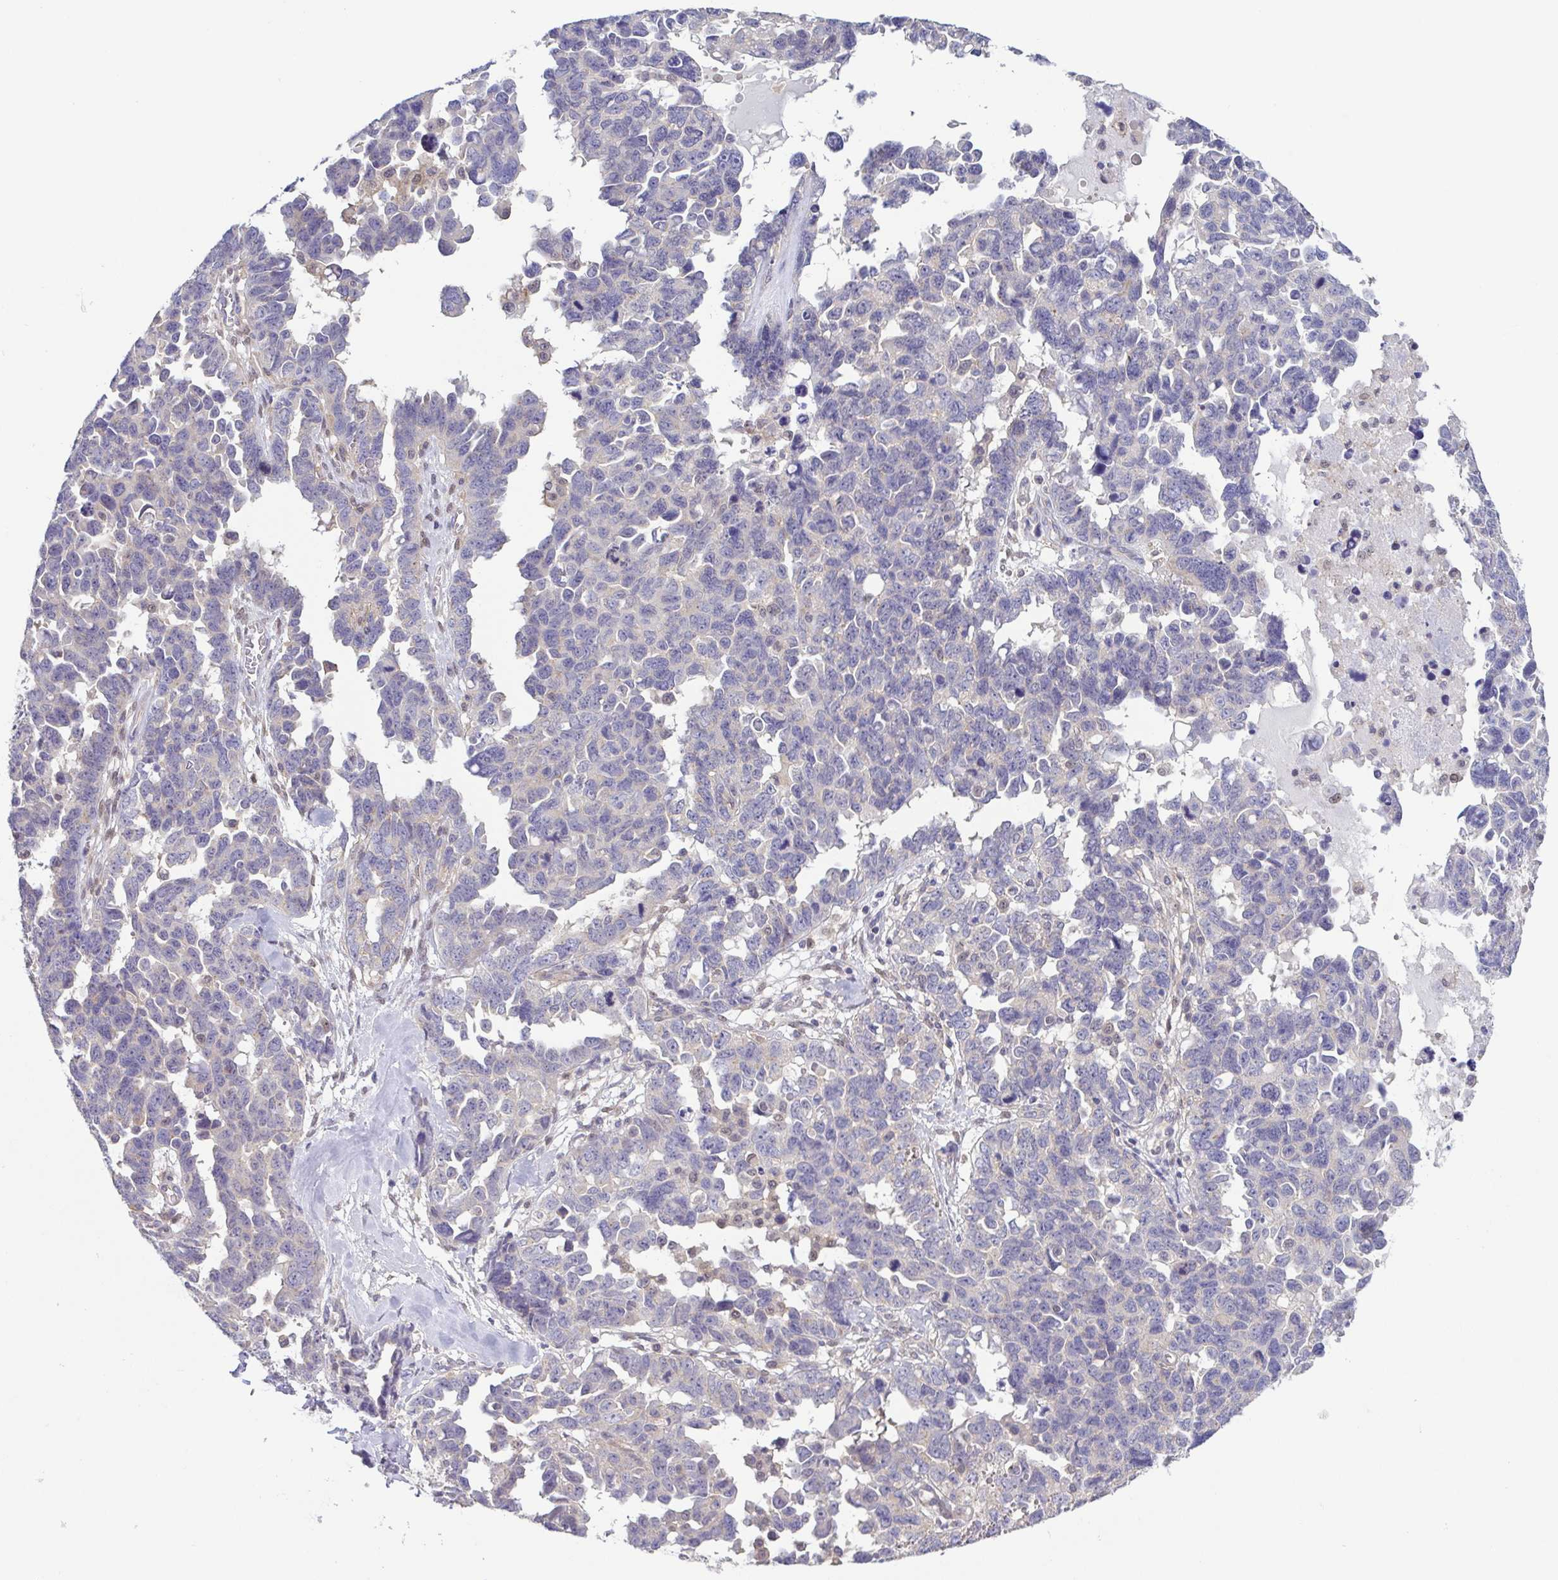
{"staining": {"intensity": "negative", "quantity": "none", "location": "none"}, "tissue": "ovarian cancer", "cell_type": "Tumor cells", "image_type": "cancer", "snomed": [{"axis": "morphology", "description": "Cystadenocarcinoma, serous, NOS"}, {"axis": "topography", "description": "Ovary"}], "caption": "IHC of ovarian cancer (serous cystadenocarcinoma) shows no expression in tumor cells. (Immunohistochemistry, brightfield microscopy, high magnification).", "gene": "UBE2Q1", "patient": {"sex": "female", "age": 69}}